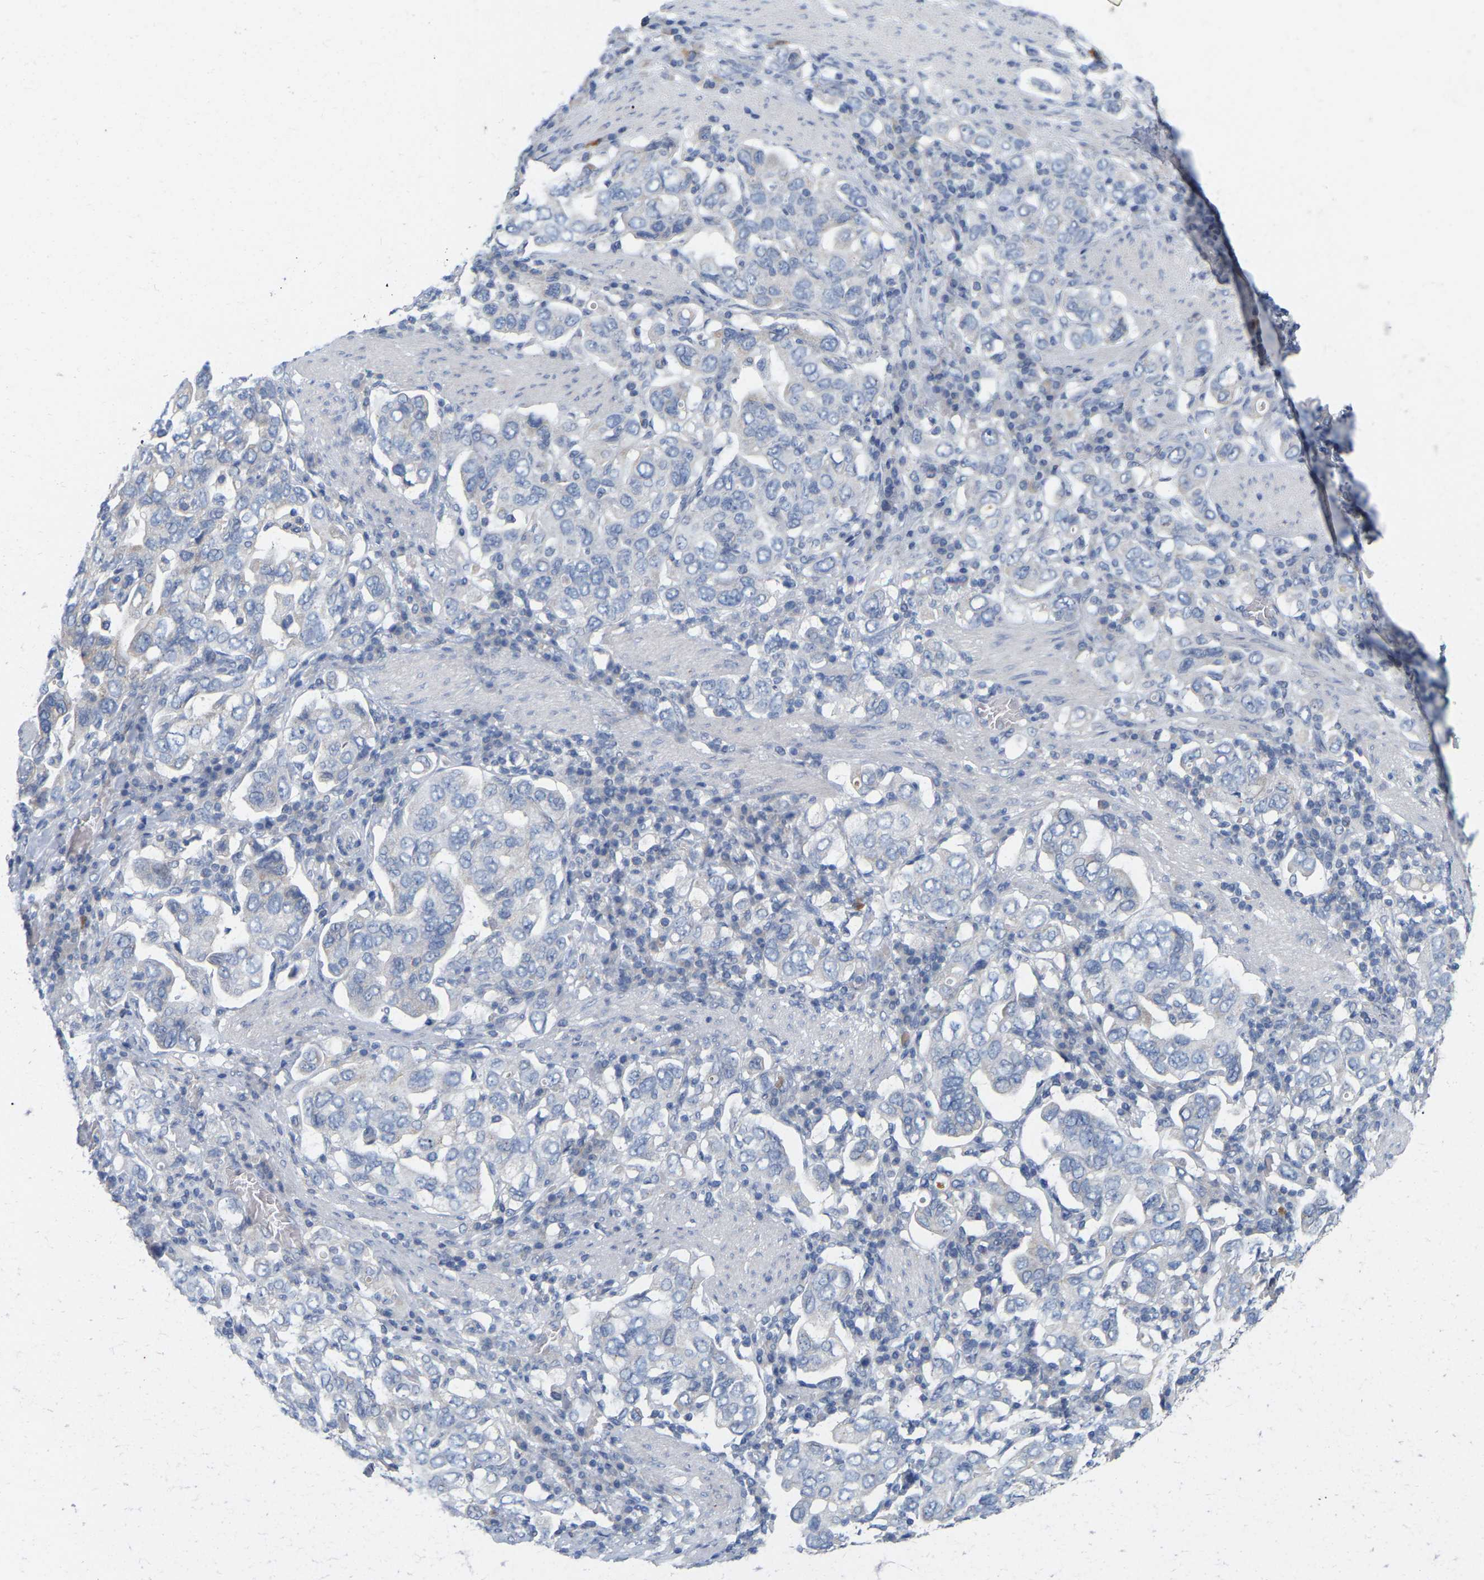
{"staining": {"intensity": "negative", "quantity": "none", "location": "none"}, "tissue": "stomach cancer", "cell_type": "Tumor cells", "image_type": "cancer", "snomed": [{"axis": "morphology", "description": "Adenocarcinoma, NOS"}, {"axis": "topography", "description": "Stomach, upper"}], "caption": "Immunohistochemistry micrograph of human stomach cancer (adenocarcinoma) stained for a protein (brown), which demonstrates no positivity in tumor cells. The staining was performed using DAB to visualize the protein expression in brown, while the nuclei were stained in blue with hematoxylin (Magnification: 20x).", "gene": "WIPI2", "patient": {"sex": "male", "age": 62}}